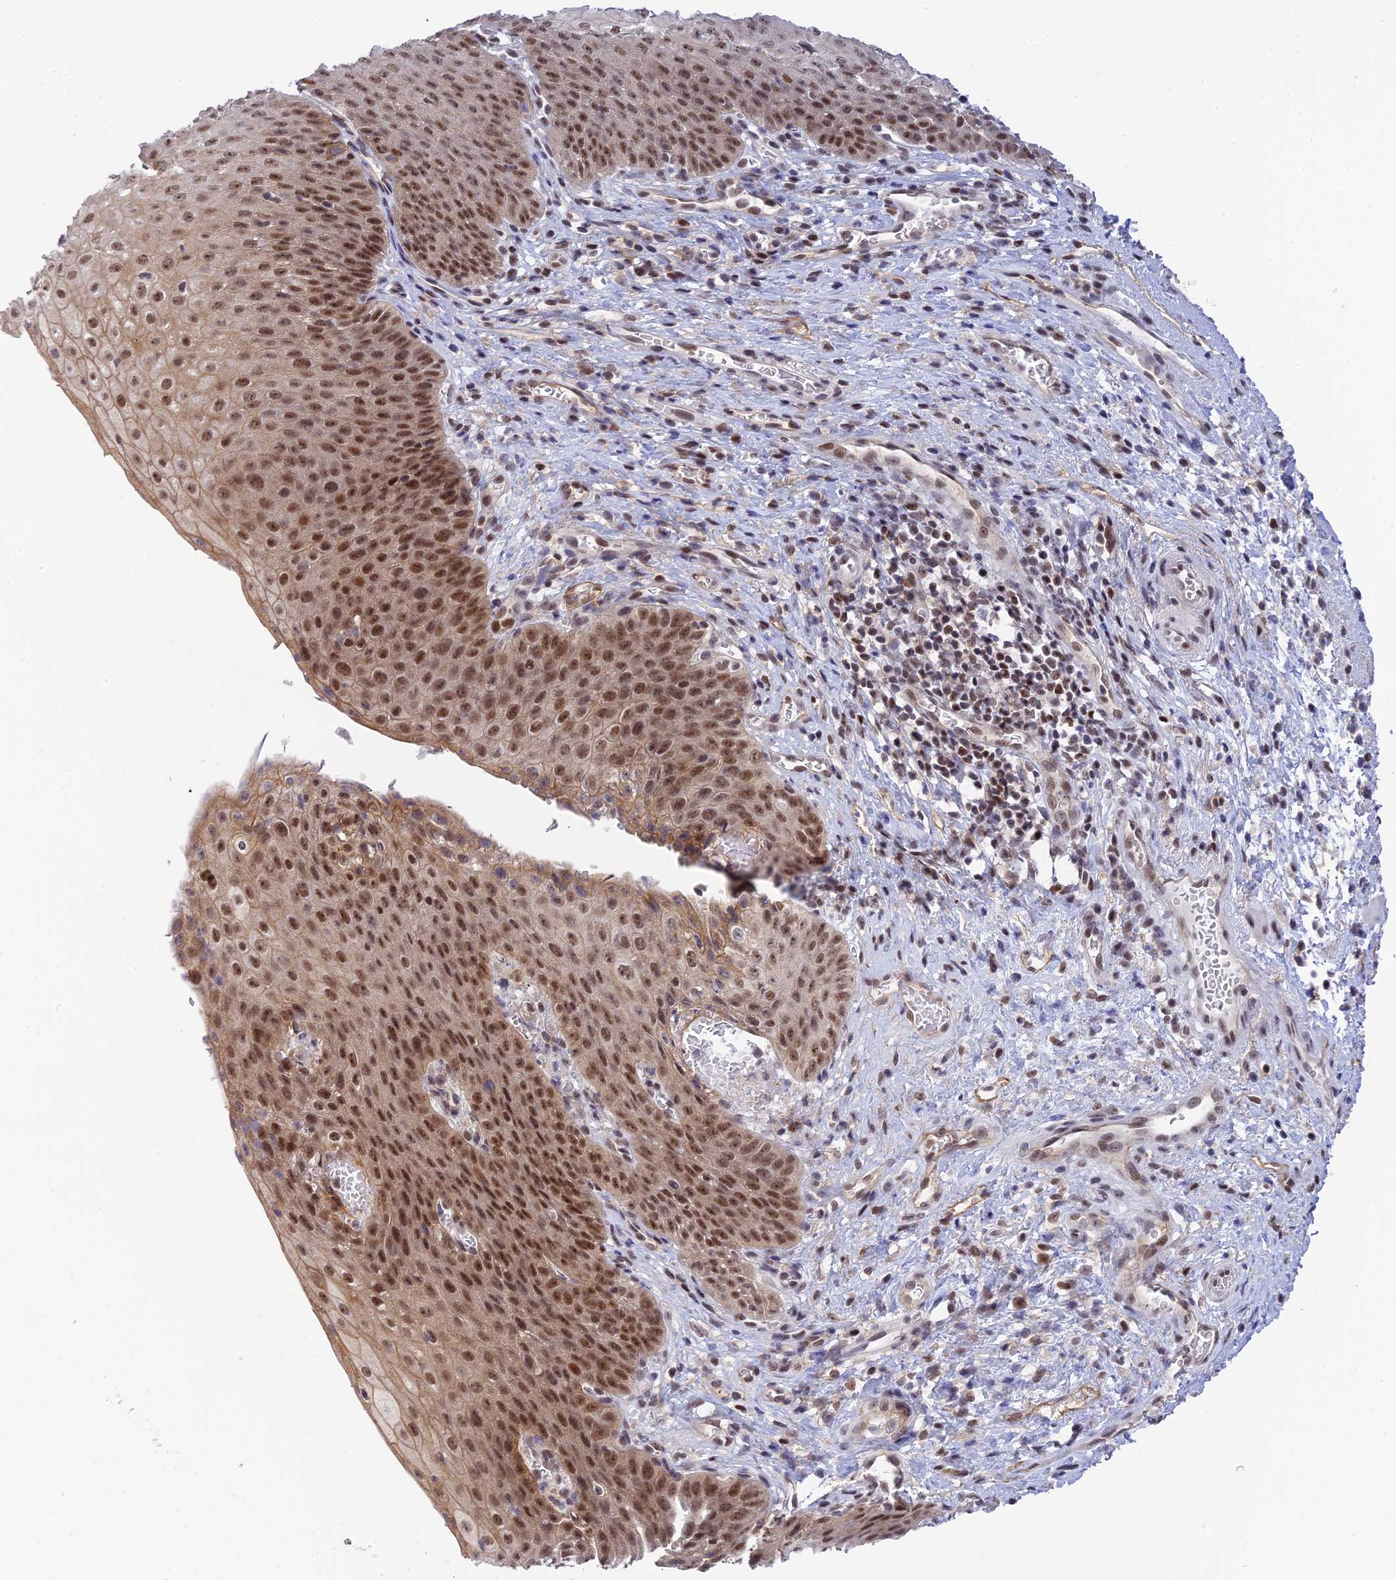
{"staining": {"intensity": "moderate", "quantity": ">75%", "location": "nuclear"}, "tissue": "esophagus", "cell_type": "Squamous epithelial cells", "image_type": "normal", "snomed": [{"axis": "morphology", "description": "Normal tissue, NOS"}, {"axis": "topography", "description": "Esophagus"}], "caption": "Immunohistochemical staining of unremarkable esophagus demonstrates medium levels of moderate nuclear positivity in approximately >75% of squamous epithelial cells.", "gene": "TCEA1", "patient": {"sex": "male", "age": 71}}